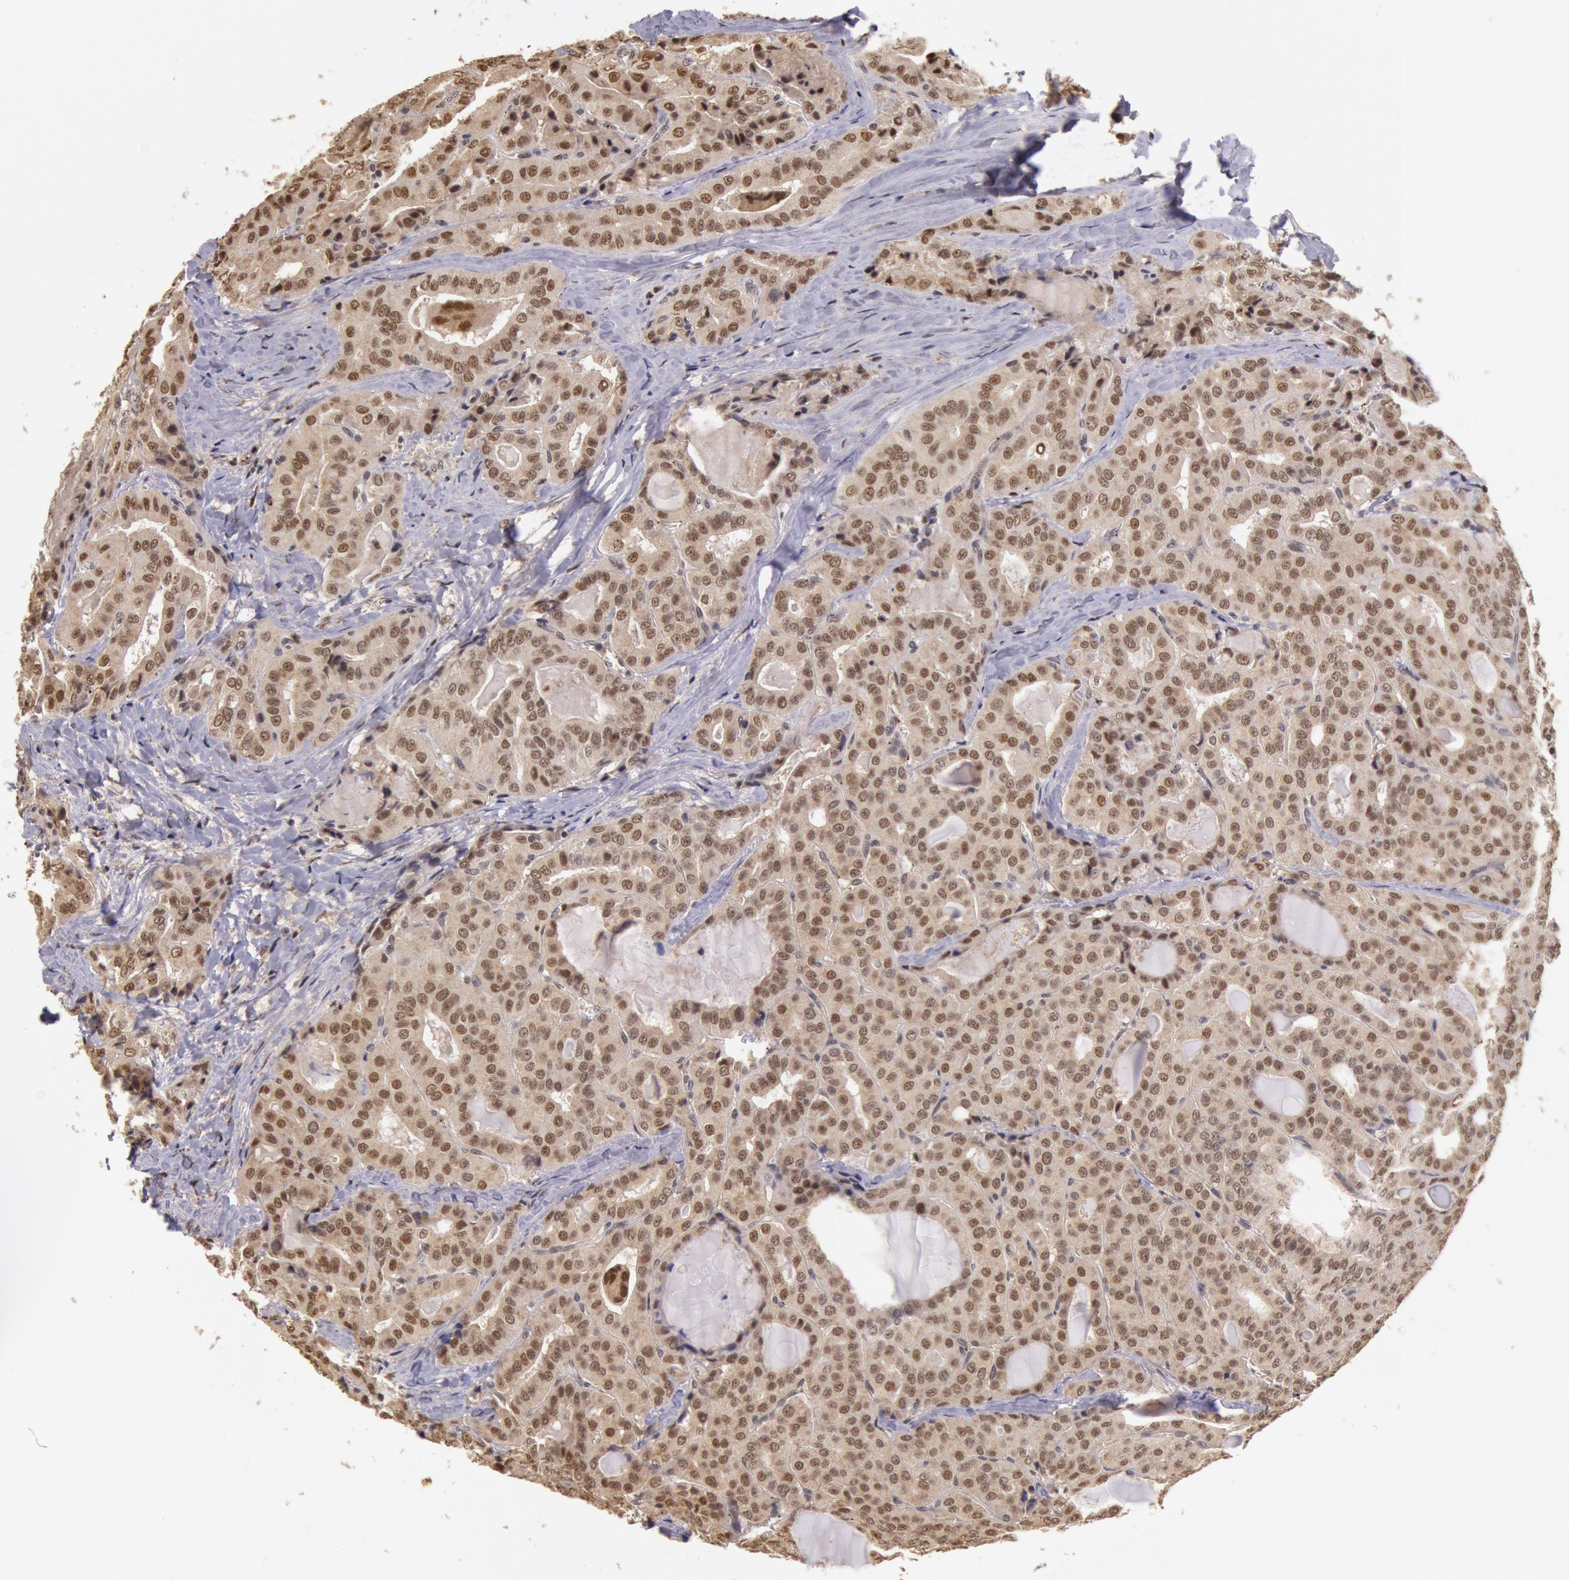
{"staining": {"intensity": "weak", "quantity": ">75%", "location": "nuclear"}, "tissue": "thyroid cancer", "cell_type": "Tumor cells", "image_type": "cancer", "snomed": [{"axis": "morphology", "description": "Papillary adenocarcinoma, NOS"}, {"axis": "topography", "description": "Thyroid gland"}], "caption": "A brown stain shows weak nuclear expression of a protein in human thyroid cancer tumor cells. (Stains: DAB (3,3'-diaminobenzidine) in brown, nuclei in blue, Microscopy: brightfield microscopy at high magnification).", "gene": "LIG4", "patient": {"sex": "female", "age": 71}}